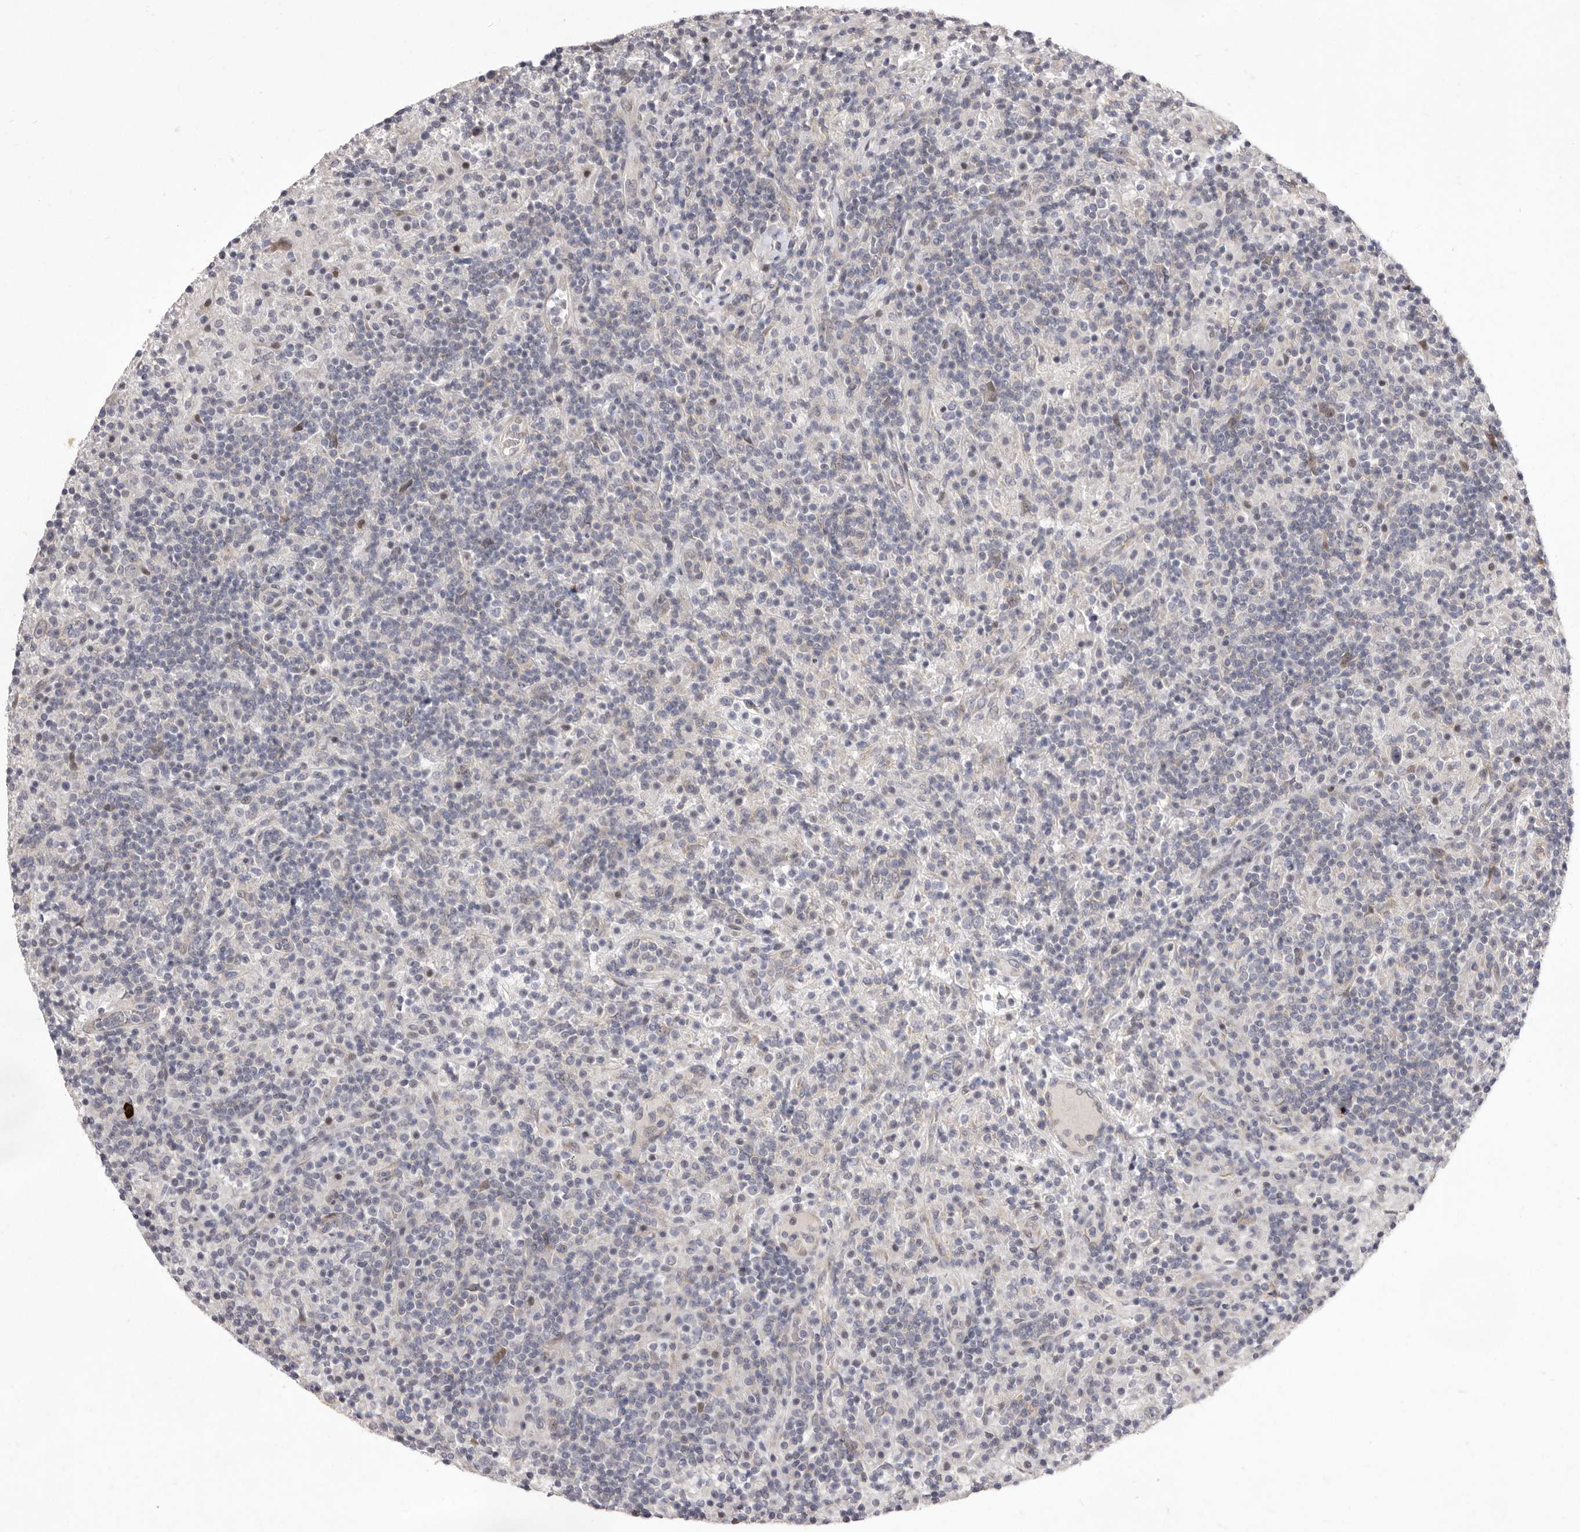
{"staining": {"intensity": "negative", "quantity": "none", "location": "none"}, "tissue": "lymphoma", "cell_type": "Tumor cells", "image_type": "cancer", "snomed": [{"axis": "morphology", "description": "Hodgkin's disease, NOS"}, {"axis": "topography", "description": "Lymph node"}], "caption": "Tumor cells are negative for protein expression in human lymphoma. (DAB (3,3'-diaminobenzidine) immunohistochemistry (IHC), high magnification).", "gene": "TBC1D8B", "patient": {"sex": "male", "age": 70}}